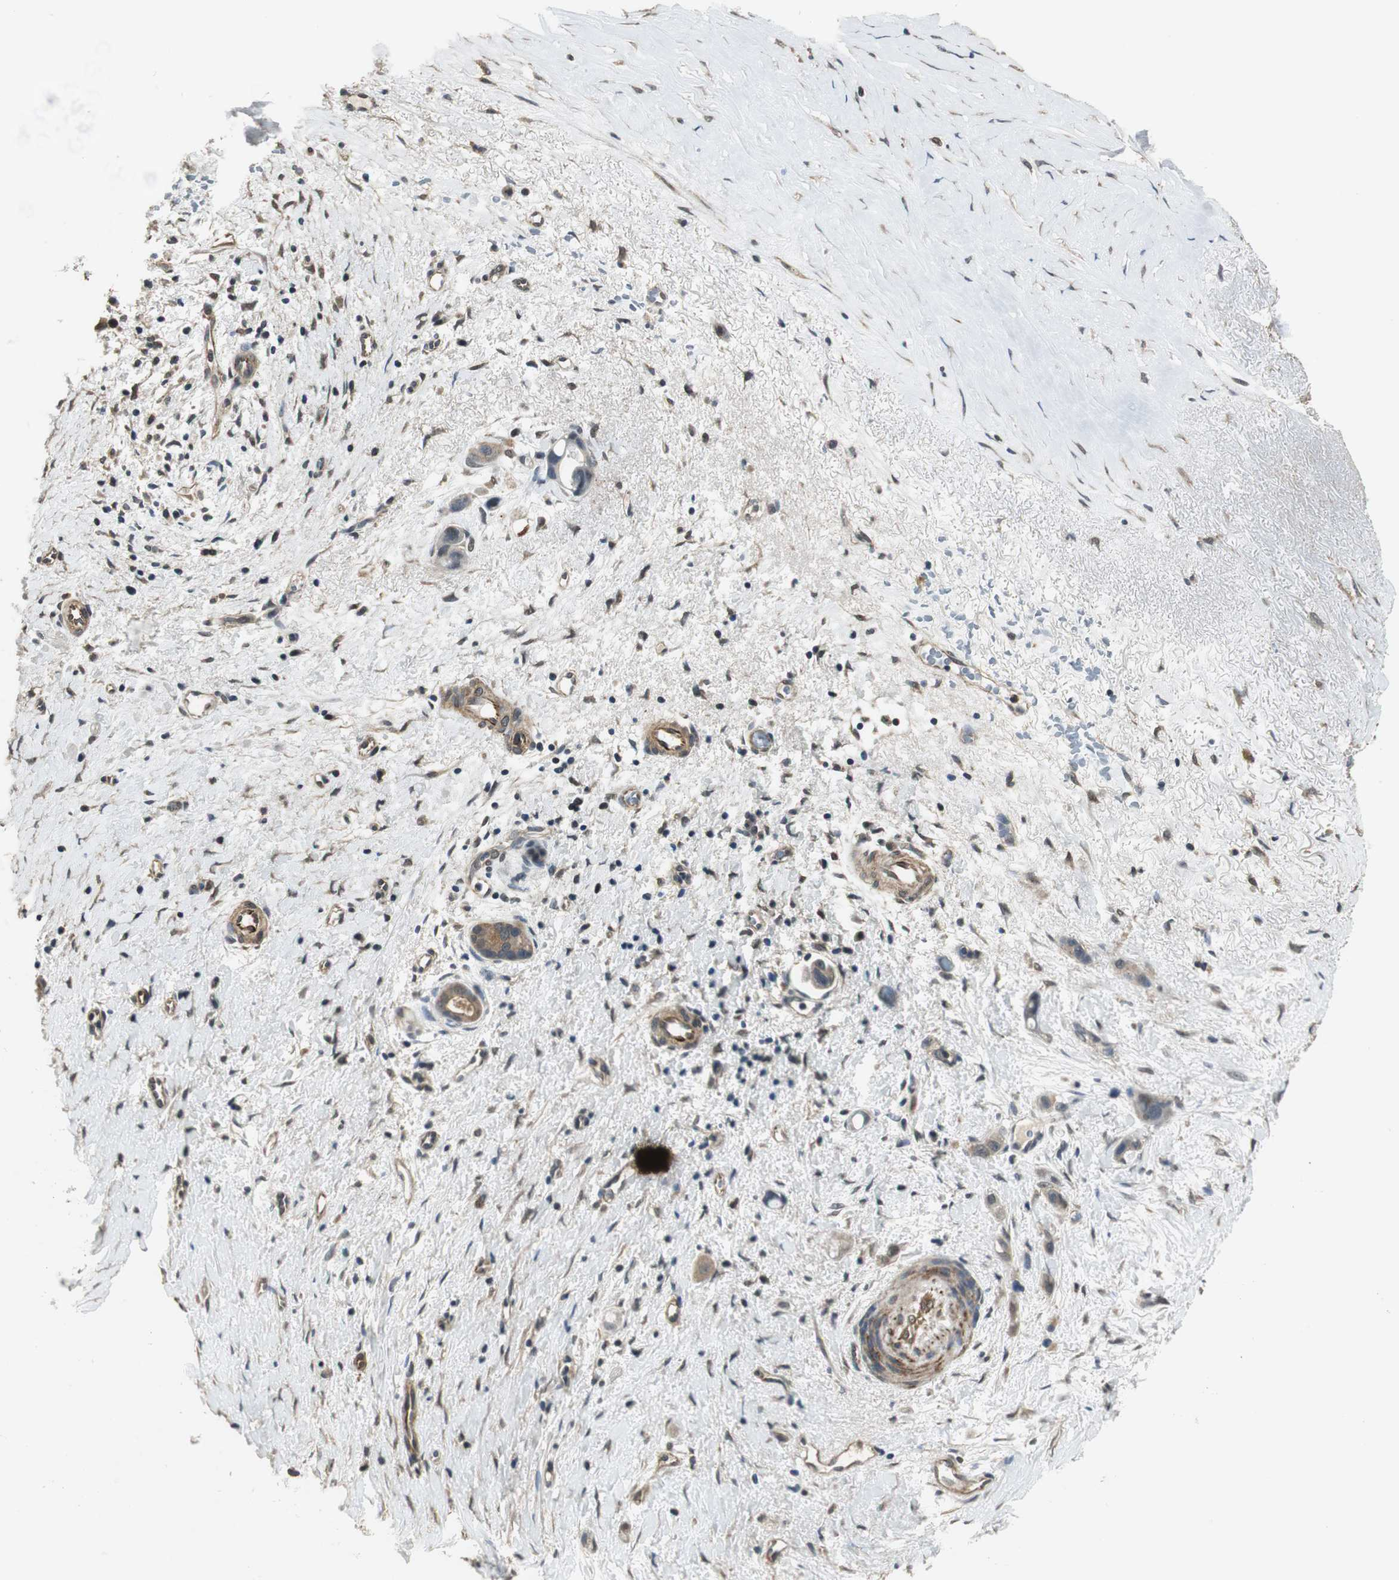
{"staining": {"intensity": "moderate", "quantity": "25%-75%", "location": "cytoplasmic/membranous"}, "tissue": "liver cancer", "cell_type": "Tumor cells", "image_type": "cancer", "snomed": [{"axis": "morphology", "description": "Cholangiocarcinoma"}, {"axis": "topography", "description": "Liver"}], "caption": "Approximately 25%-75% of tumor cells in liver cancer demonstrate moderate cytoplasmic/membranous protein positivity as visualized by brown immunohistochemical staining.", "gene": "PSMB4", "patient": {"sex": "female", "age": 65}}